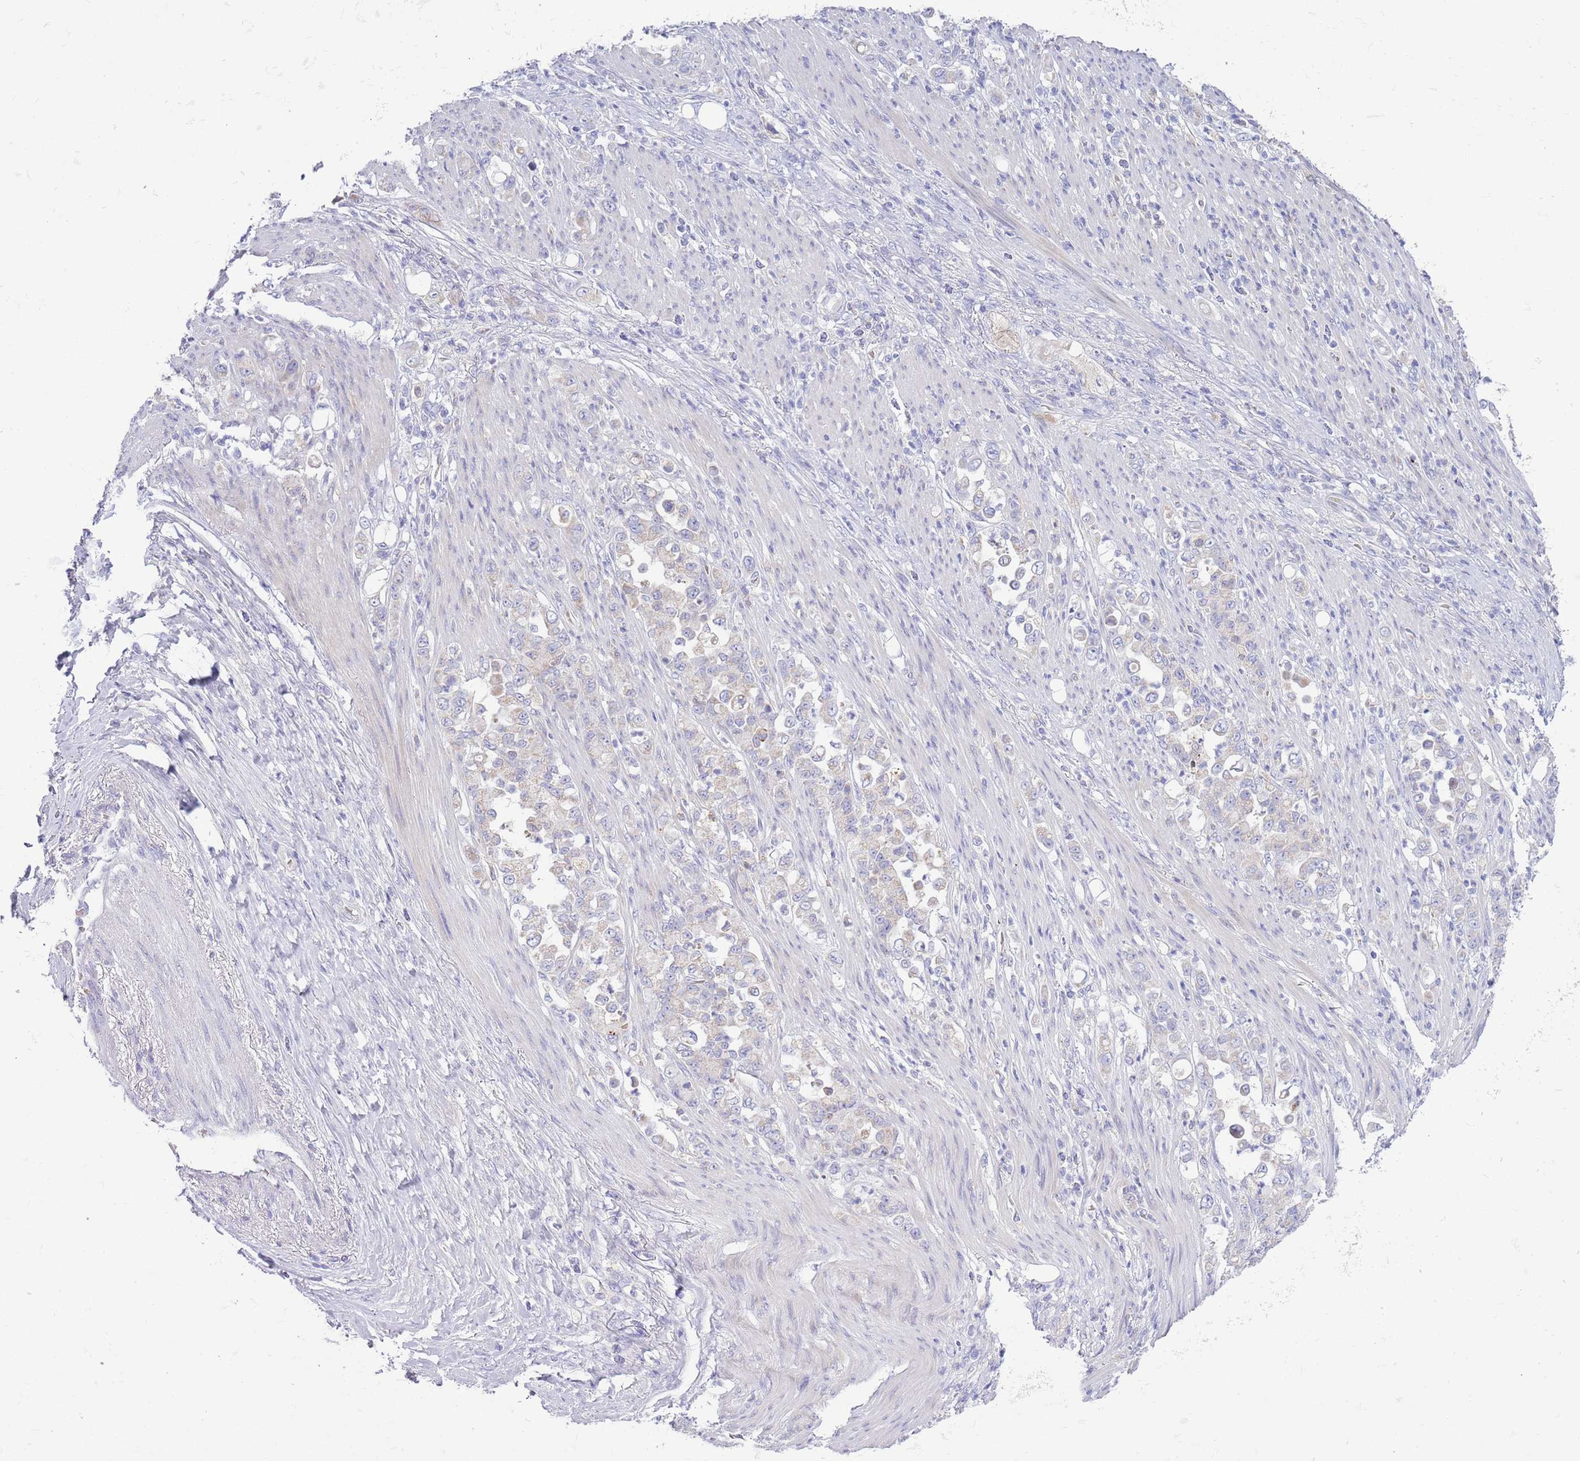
{"staining": {"intensity": "negative", "quantity": "none", "location": "none"}, "tissue": "stomach cancer", "cell_type": "Tumor cells", "image_type": "cancer", "snomed": [{"axis": "morphology", "description": "Normal tissue, NOS"}, {"axis": "morphology", "description": "Adenocarcinoma, NOS"}, {"axis": "topography", "description": "Stomach"}], "caption": "DAB immunohistochemical staining of human stomach adenocarcinoma exhibits no significant positivity in tumor cells. (Immunohistochemistry, brightfield microscopy, high magnification).", "gene": "DDHD1", "patient": {"sex": "female", "age": 79}}